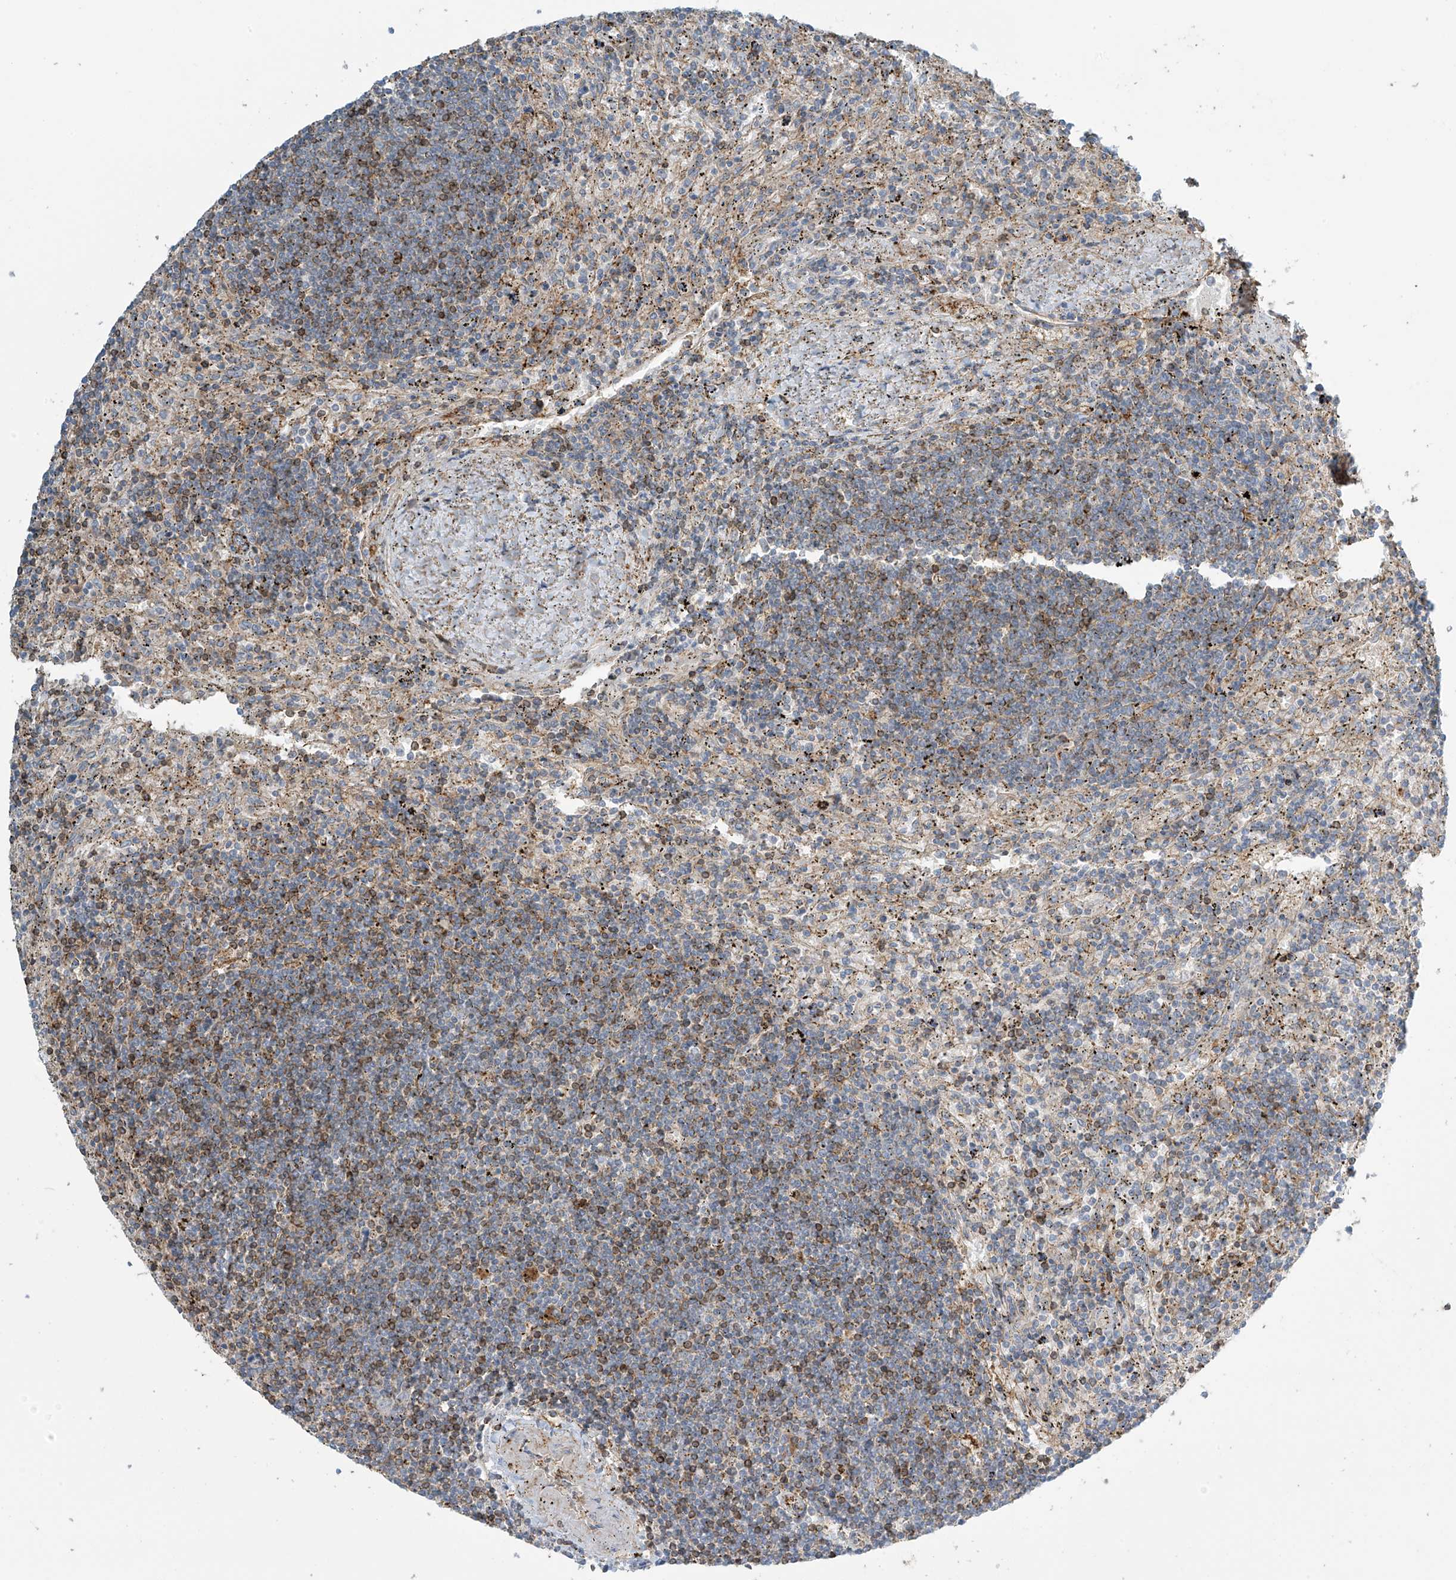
{"staining": {"intensity": "negative", "quantity": "none", "location": "none"}, "tissue": "lymphoma", "cell_type": "Tumor cells", "image_type": "cancer", "snomed": [{"axis": "morphology", "description": "Malignant lymphoma, non-Hodgkin's type, Low grade"}, {"axis": "topography", "description": "Spleen"}], "caption": "Immunohistochemistry (IHC) histopathology image of neoplastic tissue: human lymphoma stained with DAB reveals no significant protein staining in tumor cells.", "gene": "SLC9A2", "patient": {"sex": "male", "age": 76}}